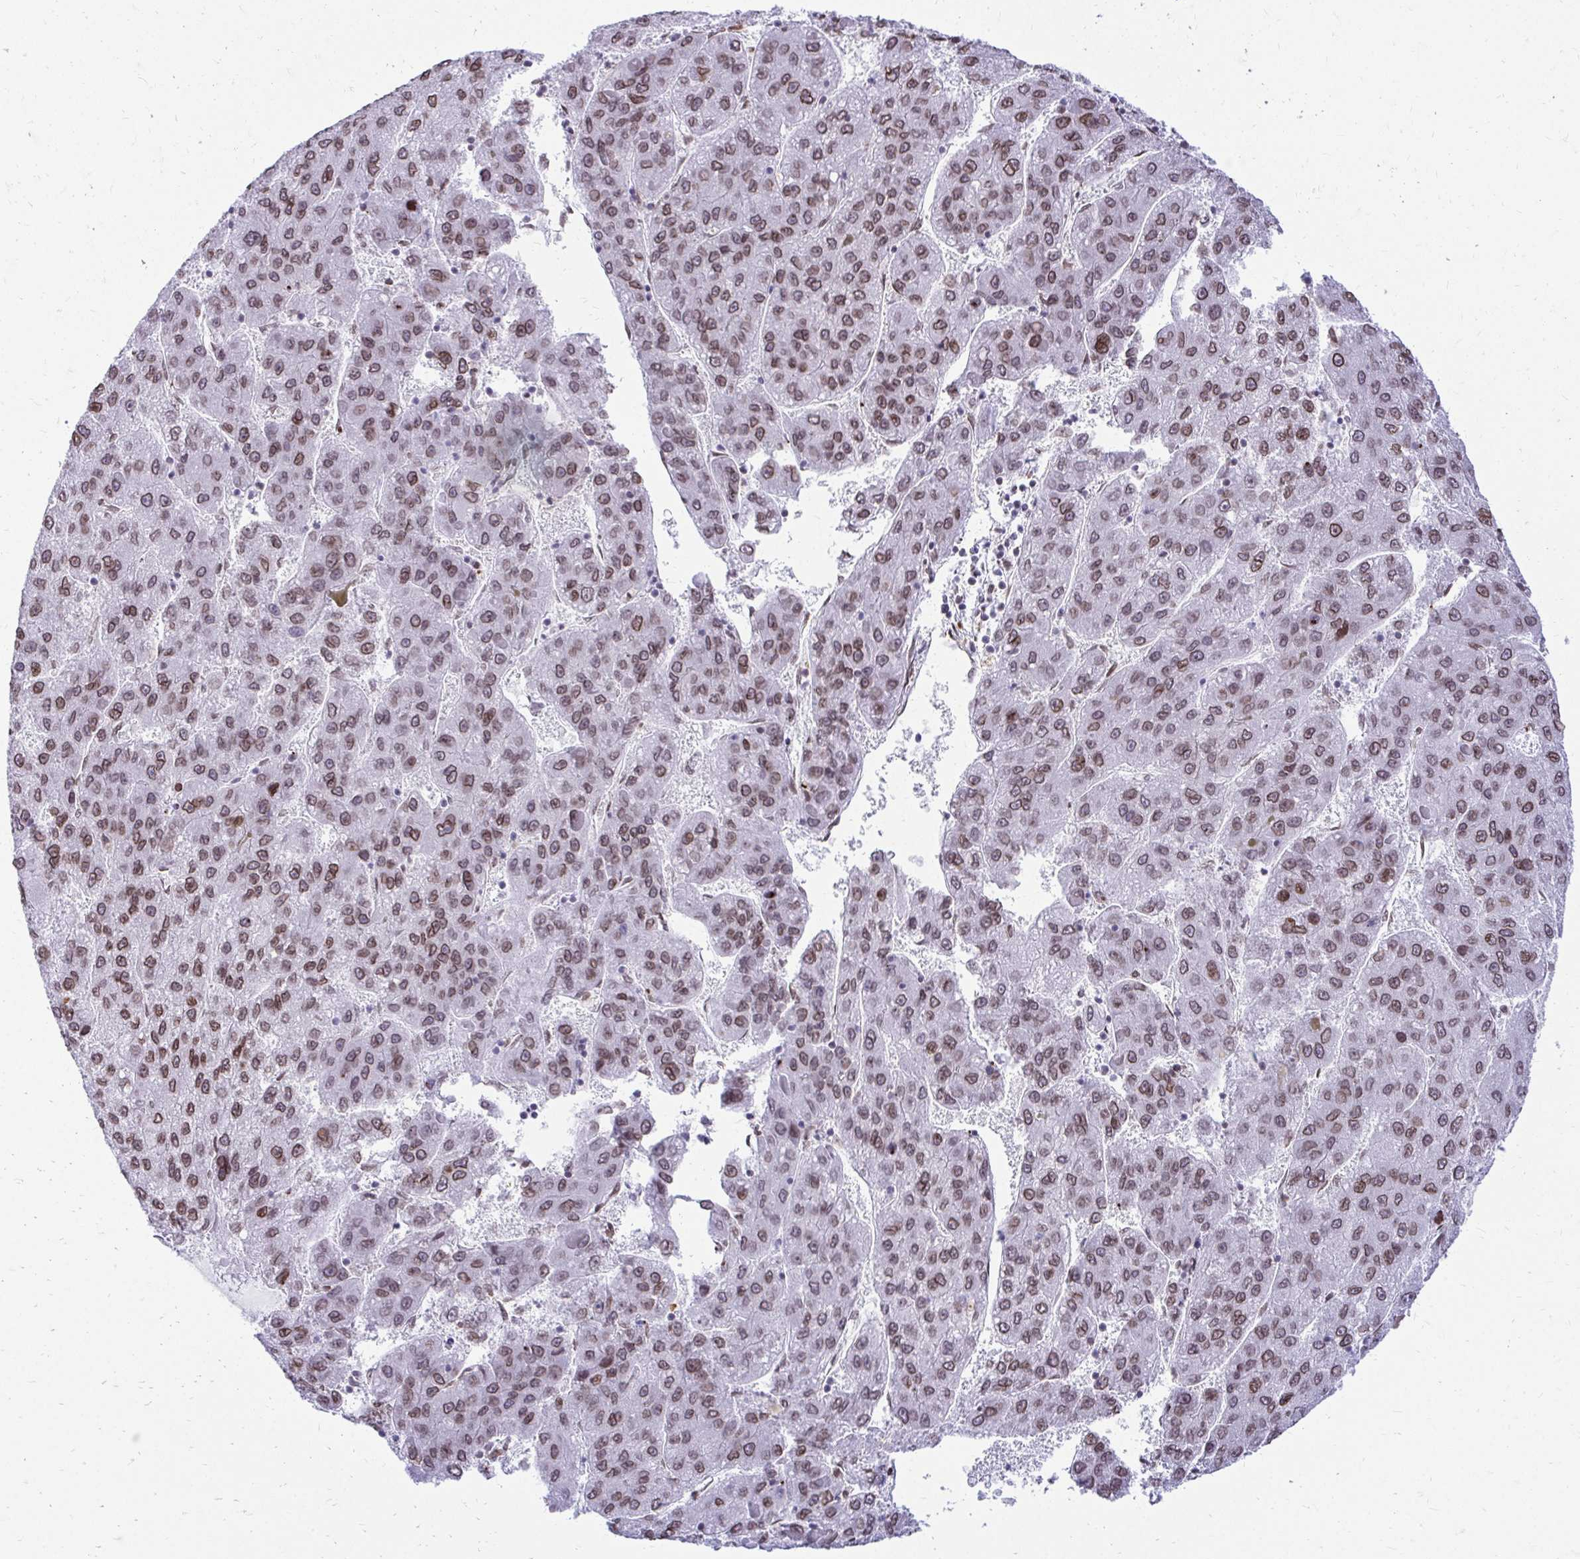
{"staining": {"intensity": "moderate", "quantity": ">75%", "location": "cytoplasmic/membranous,nuclear"}, "tissue": "liver cancer", "cell_type": "Tumor cells", "image_type": "cancer", "snomed": [{"axis": "morphology", "description": "Carcinoma, Hepatocellular, NOS"}, {"axis": "topography", "description": "Liver"}], "caption": "Immunohistochemistry (DAB) staining of human liver cancer (hepatocellular carcinoma) displays moderate cytoplasmic/membranous and nuclear protein positivity in about >75% of tumor cells.", "gene": "BANF1", "patient": {"sex": "female", "age": 82}}